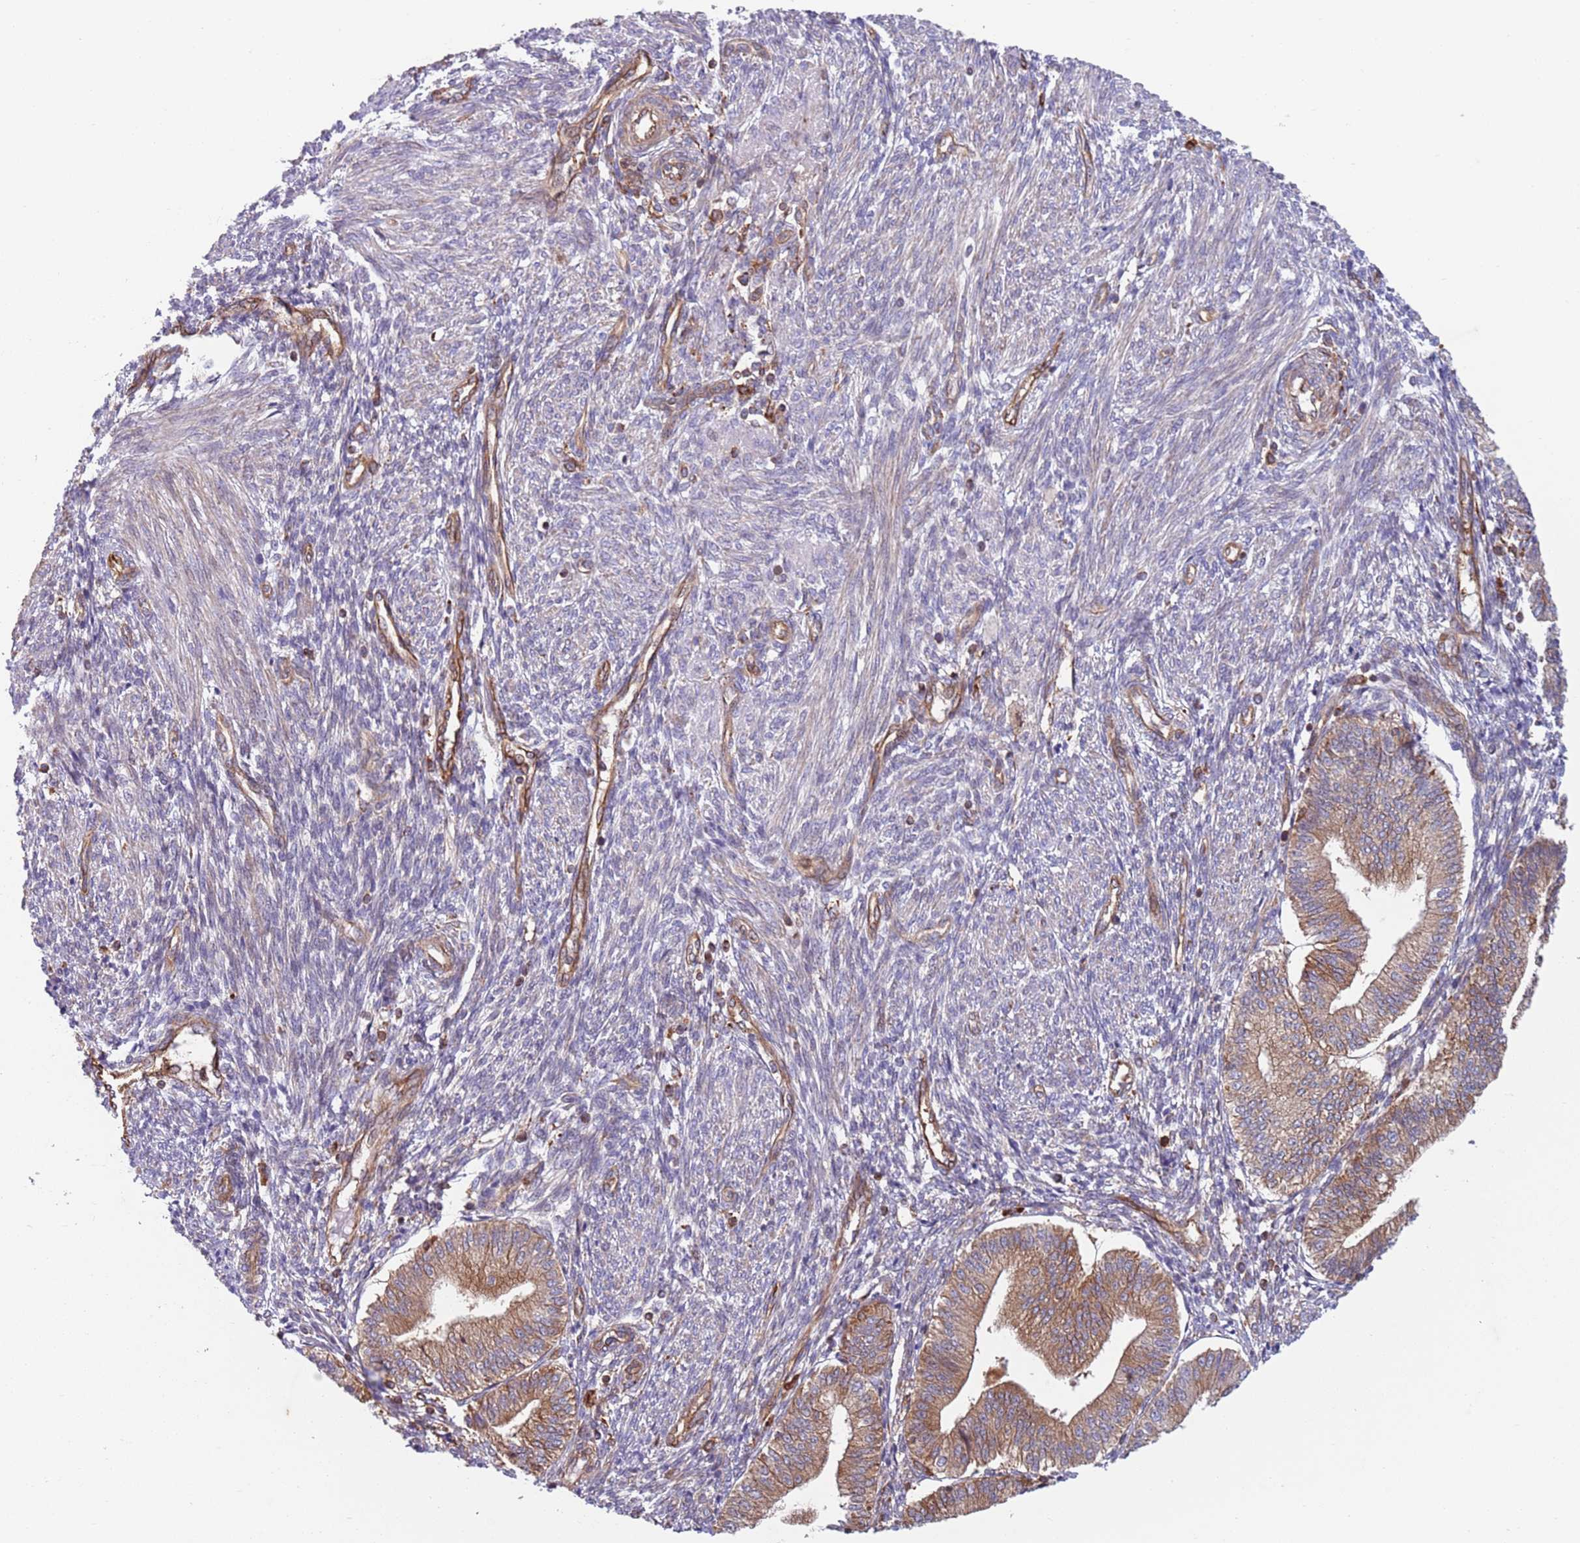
{"staining": {"intensity": "moderate", "quantity": "<25%", "location": "cytoplasmic/membranous"}, "tissue": "endometrium", "cell_type": "Cells in endometrial stroma", "image_type": "normal", "snomed": [{"axis": "morphology", "description": "Normal tissue, NOS"}, {"axis": "topography", "description": "Endometrium"}], "caption": "A micrograph of endometrium stained for a protein demonstrates moderate cytoplasmic/membranous brown staining in cells in endometrial stroma. (IHC, brightfield microscopy, high magnification).", "gene": "ZMYM5", "patient": {"sex": "female", "age": 34}}